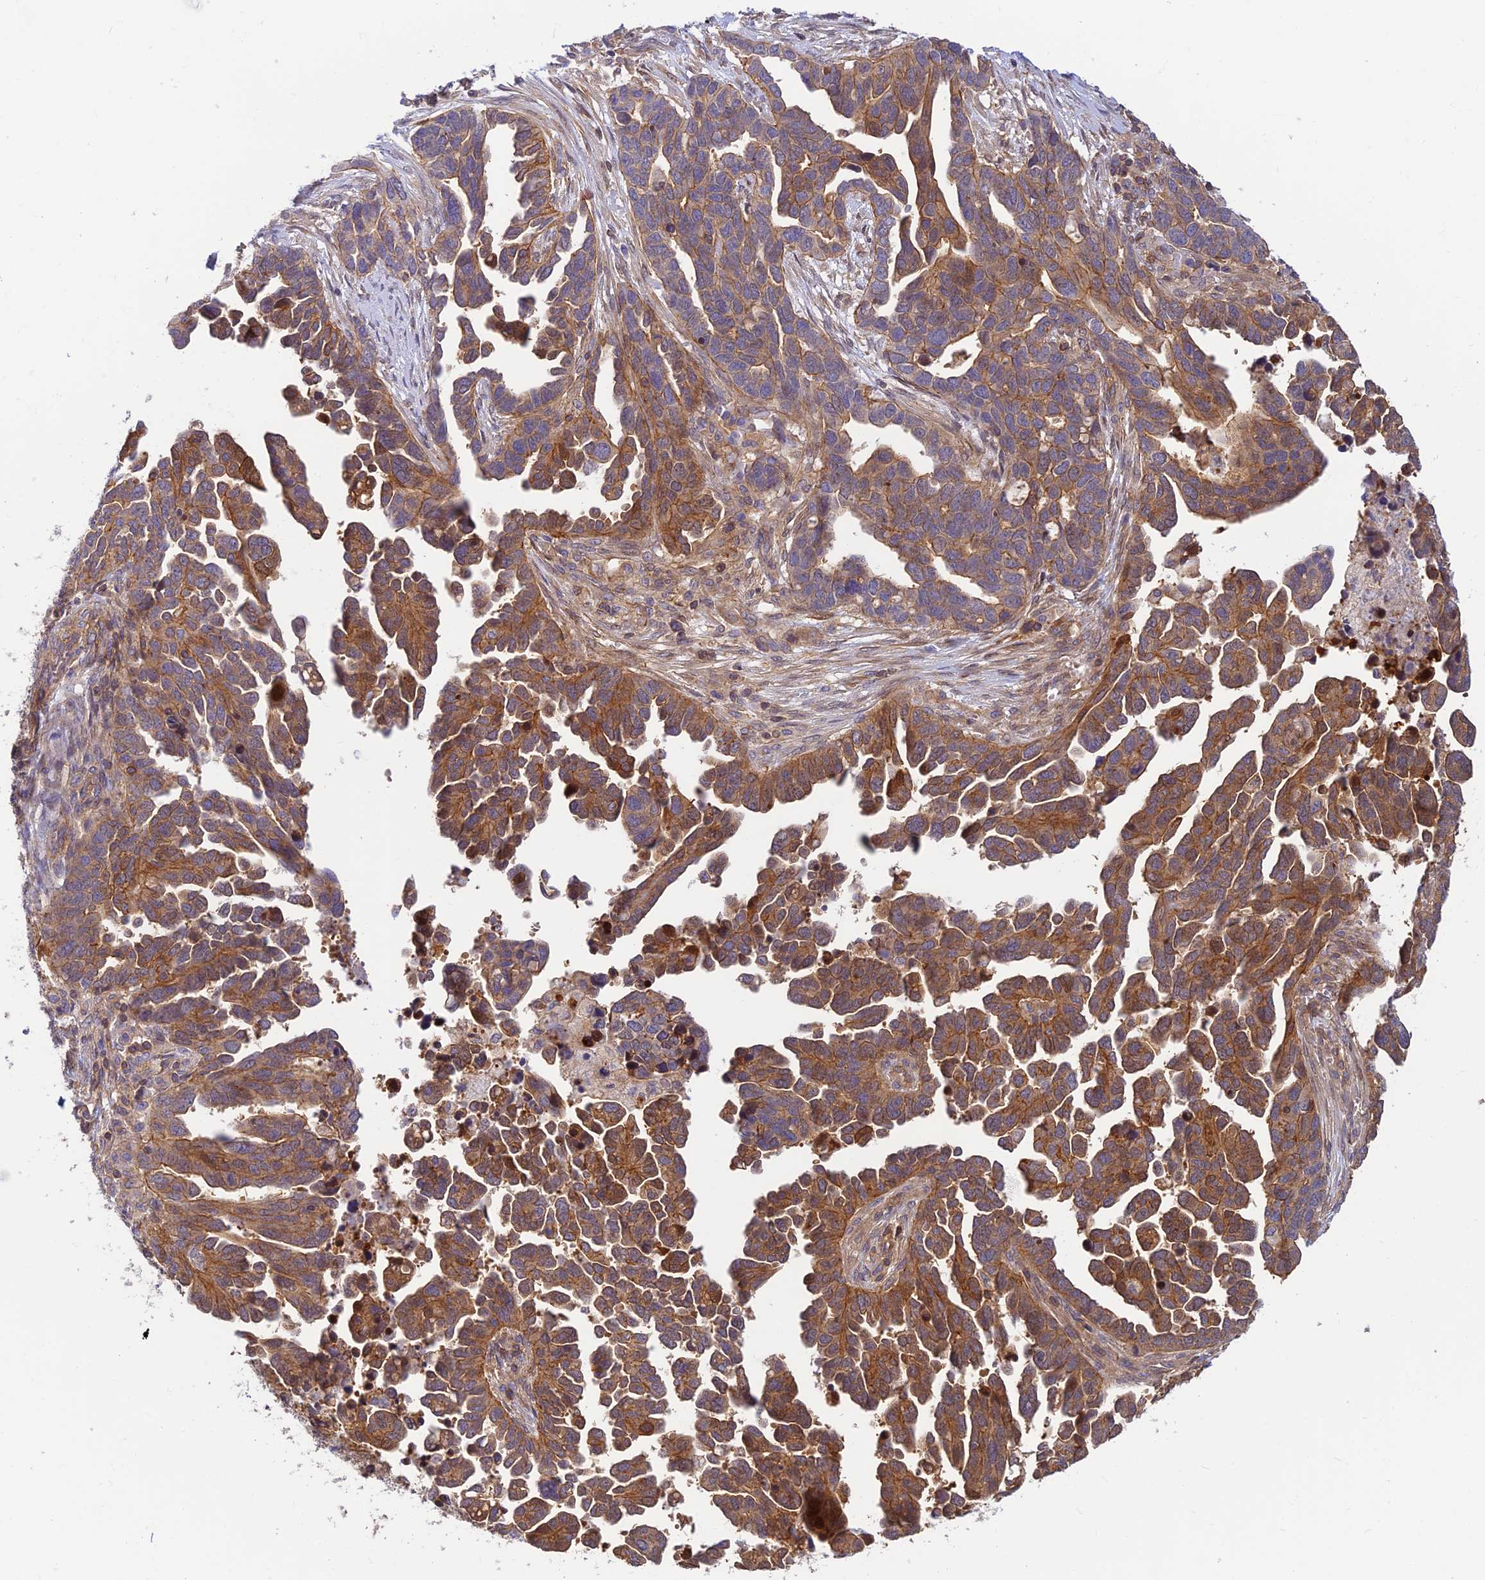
{"staining": {"intensity": "moderate", "quantity": ">75%", "location": "cytoplasmic/membranous"}, "tissue": "ovarian cancer", "cell_type": "Tumor cells", "image_type": "cancer", "snomed": [{"axis": "morphology", "description": "Cystadenocarcinoma, serous, NOS"}, {"axis": "topography", "description": "Ovary"}], "caption": "Immunohistochemistry (IHC) (DAB (3,3'-diaminobenzidine)) staining of serous cystadenocarcinoma (ovarian) shows moderate cytoplasmic/membranous protein staining in about >75% of tumor cells.", "gene": "PPP1R12C", "patient": {"sex": "female", "age": 54}}